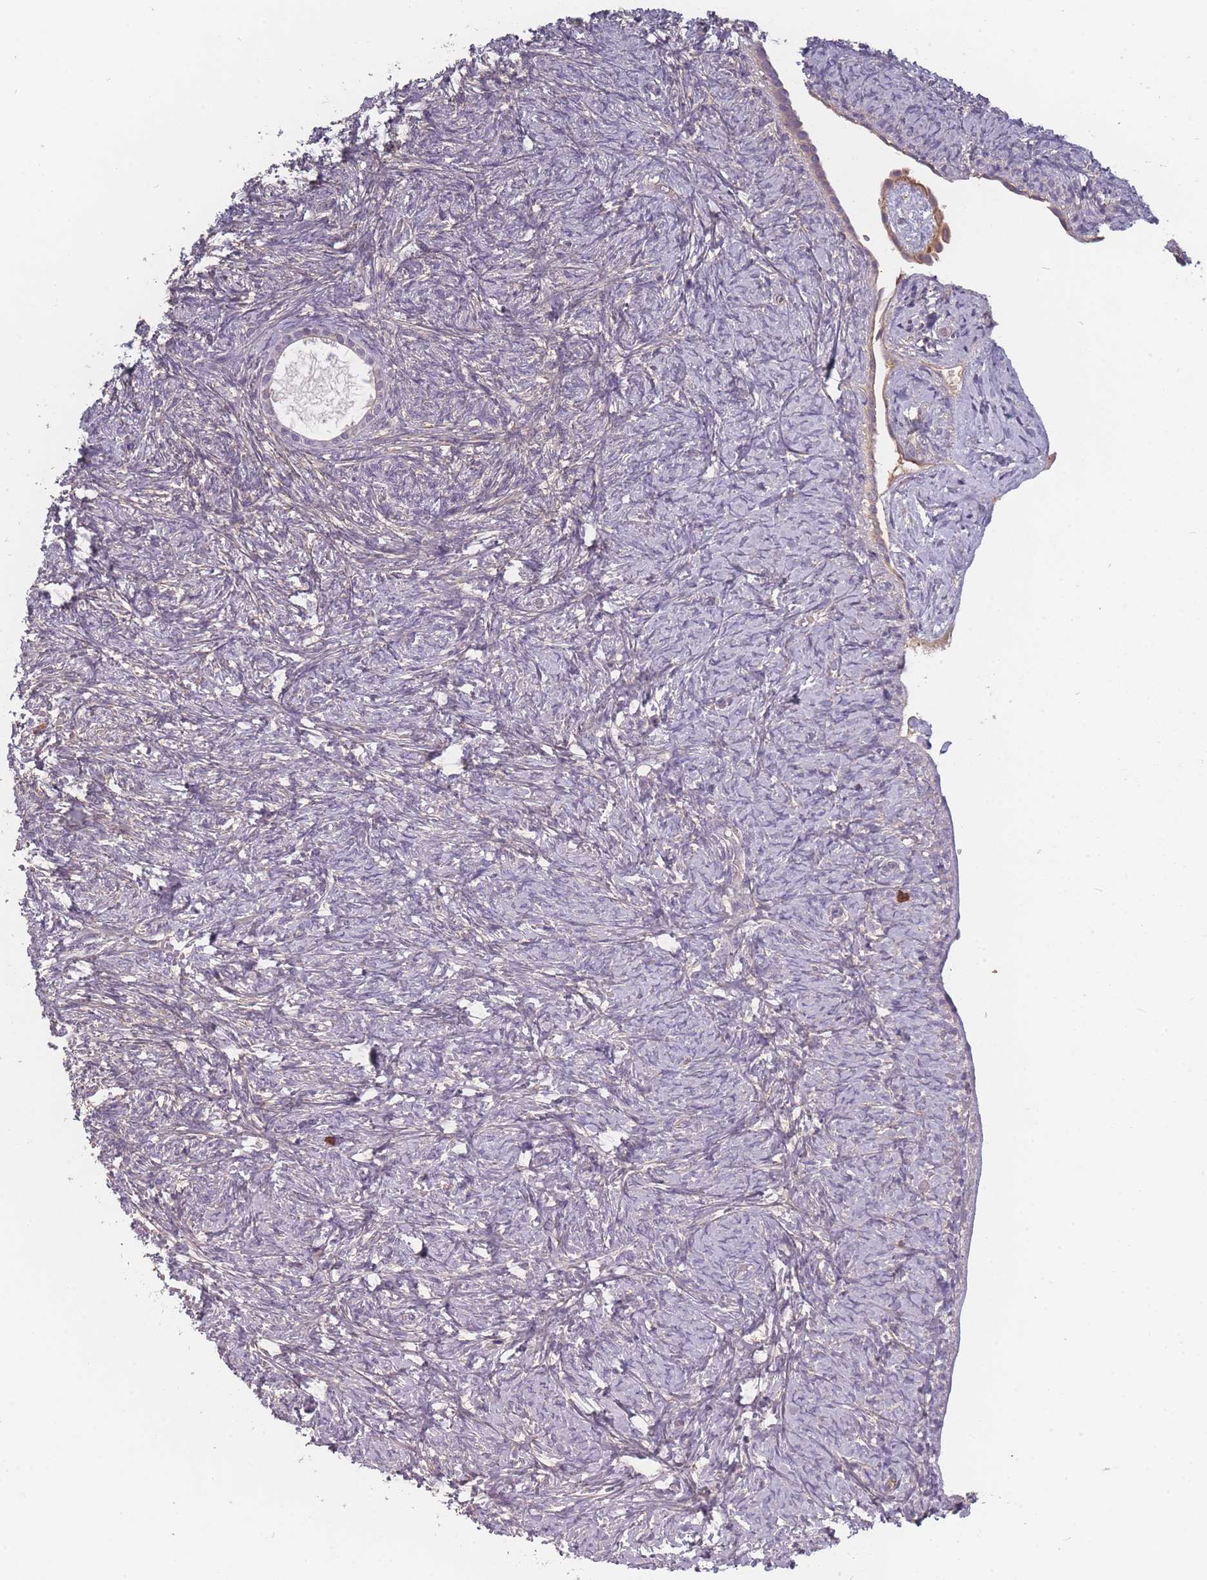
{"staining": {"intensity": "negative", "quantity": "none", "location": "none"}, "tissue": "ovary", "cell_type": "Follicle cells", "image_type": "normal", "snomed": [{"axis": "morphology", "description": "Normal tissue, NOS"}, {"axis": "topography", "description": "Ovary"}], "caption": "Follicle cells show no significant protein positivity in benign ovary. (Immunohistochemistry (ihc), brightfield microscopy, high magnification).", "gene": "BST1", "patient": {"sex": "female", "age": 41}}